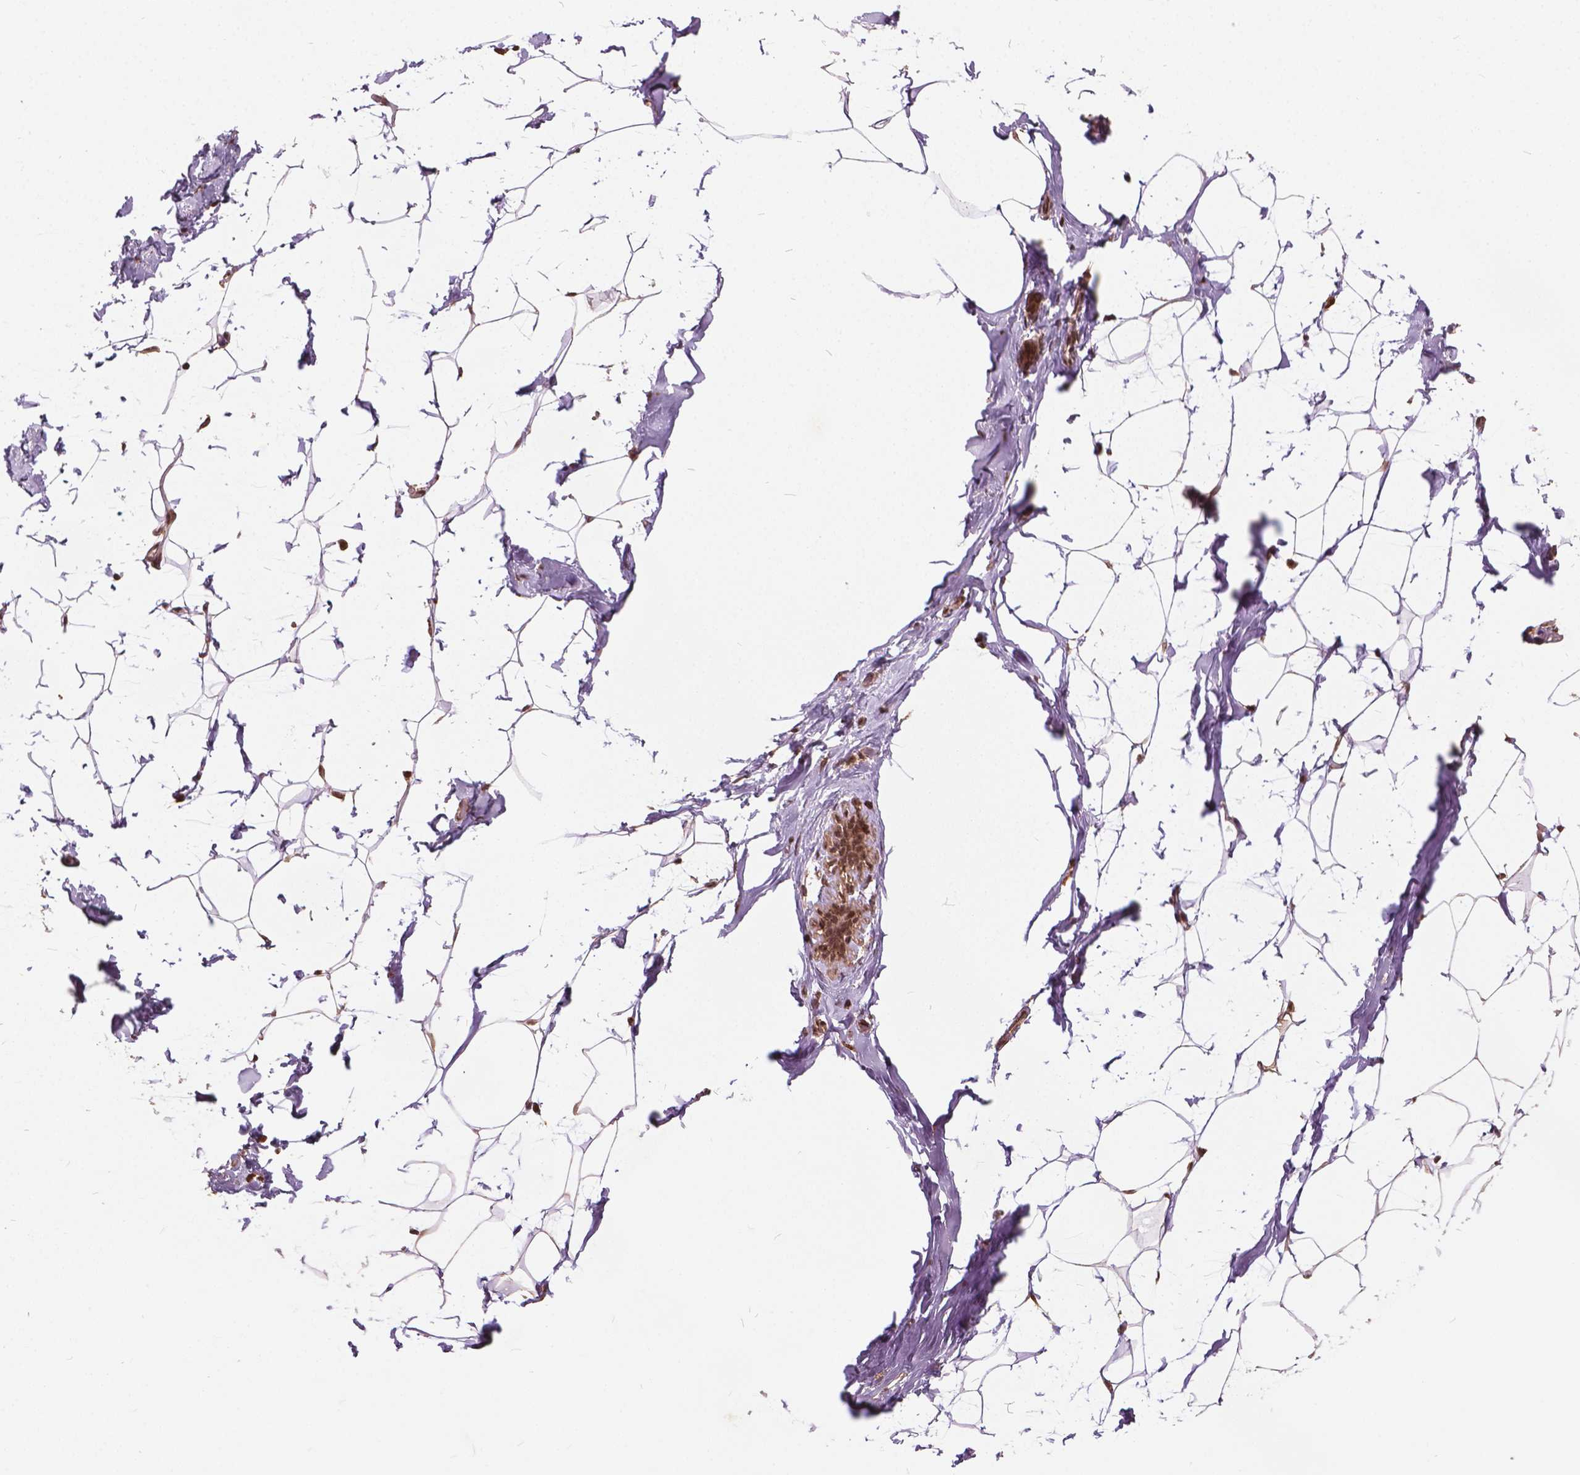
{"staining": {"intensity": "negative", "quantity": "none", "location": "none"}, "tissue": "breast", "cell_type": "Adipocytes", "image_type": "normal", "snomed": [{"axis": "morphology", "description": "Normal tissue, NOS"}, {"axis": "topography", "description": "Breast"}], "caption": "Breast stained for a protein using immunohistochemistry displays no staining adipocytes.", "gene": "GPS2", "patient": {"sex": "female", "age": 32}}